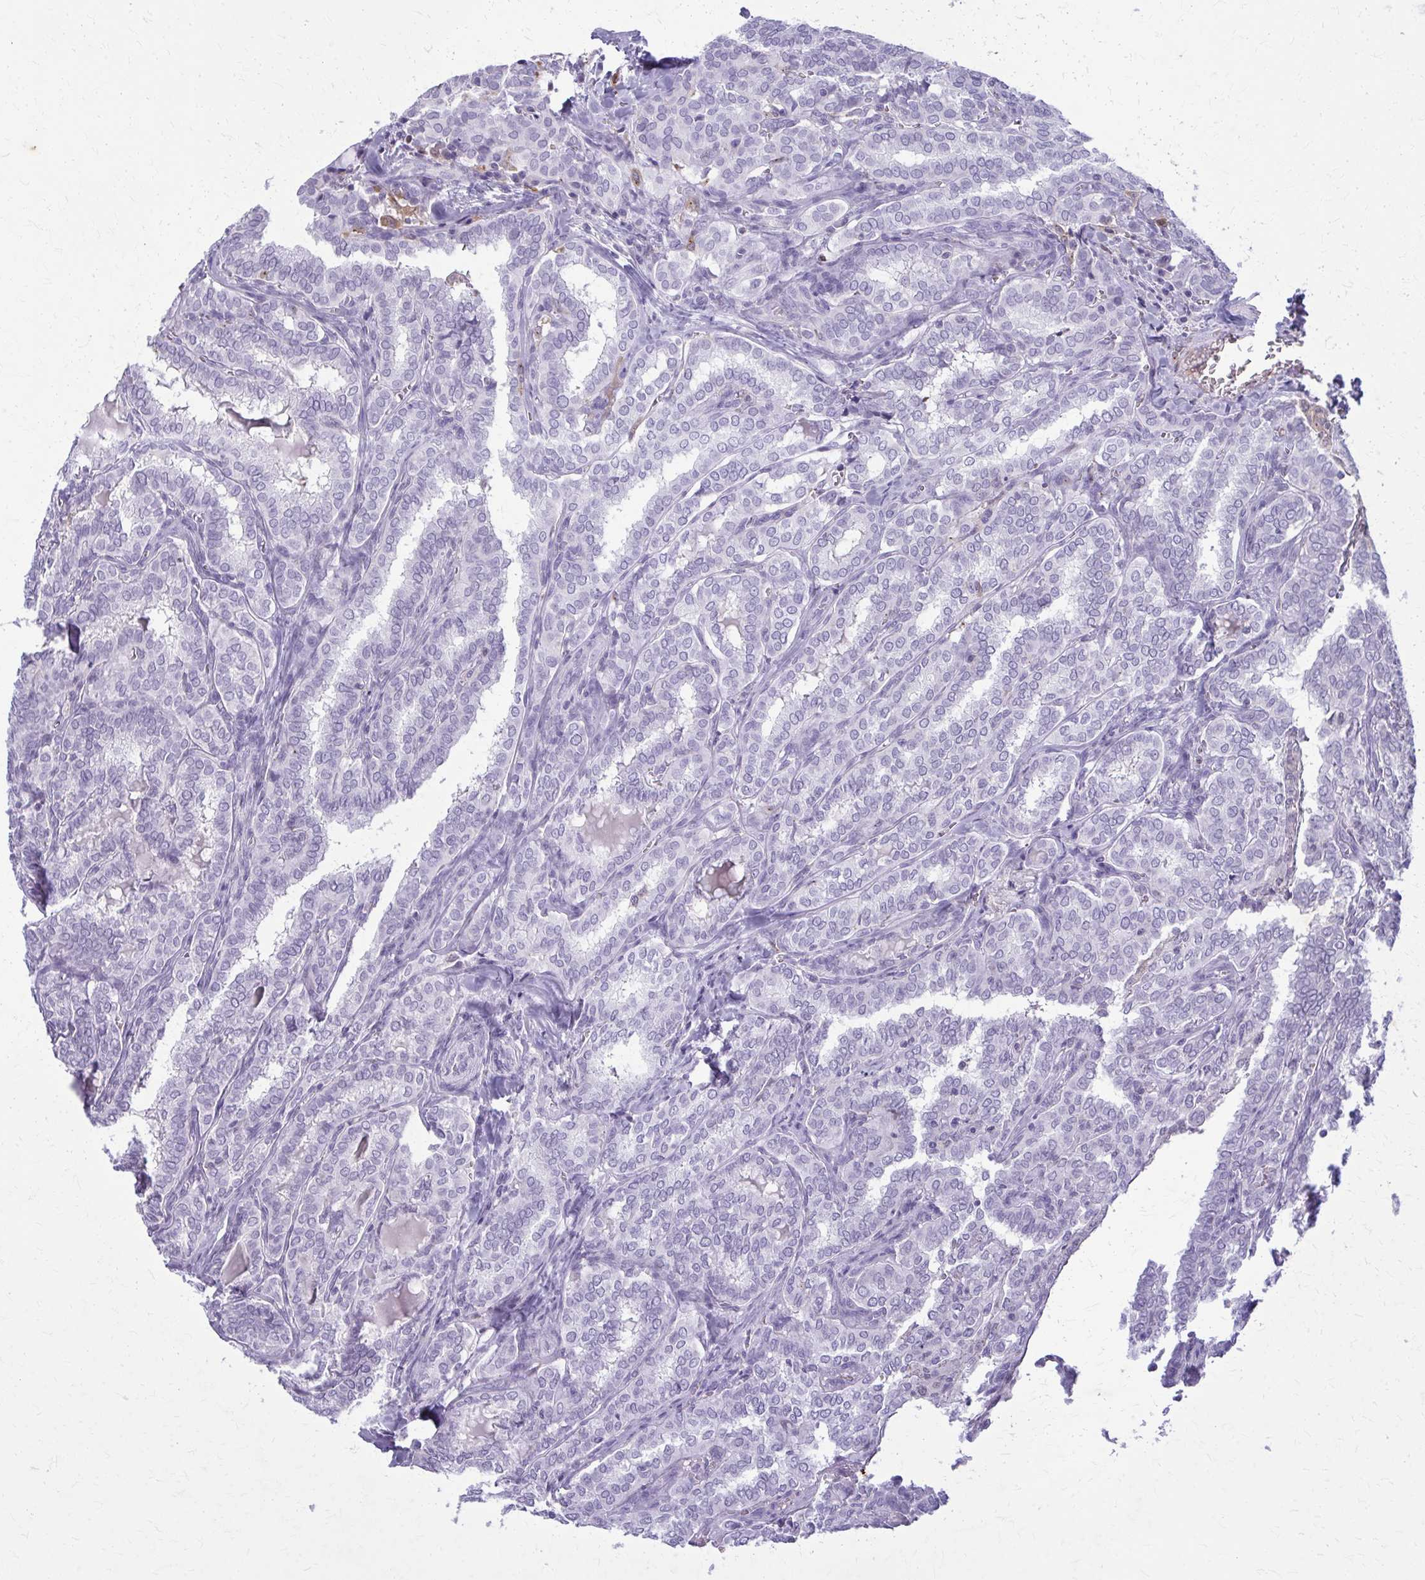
{"staining": {"intensity": "negative", "quantity": "none", "location": "none"}, "tissue": "thyroid cancer", "cell_type": "Tumor cells", "image_type": "cancer", "snomed": [{"axis": "morphology", "description": "Papillary adenocarcinoma, NOS"}, {"axis": "topography", "description": "Thyroid gland"}], "caption": "Immunohistochemistry (IHC) histopathology image of neoplastic tissue: thyroid cancer (papillary adenocarcinoma) stained with DAB (3,3'-diaminobenzidine) exhibits no significant protein expression in tumor cells.", "gene": "CARD9", "patient": {"sex": "female", "age": 30}}